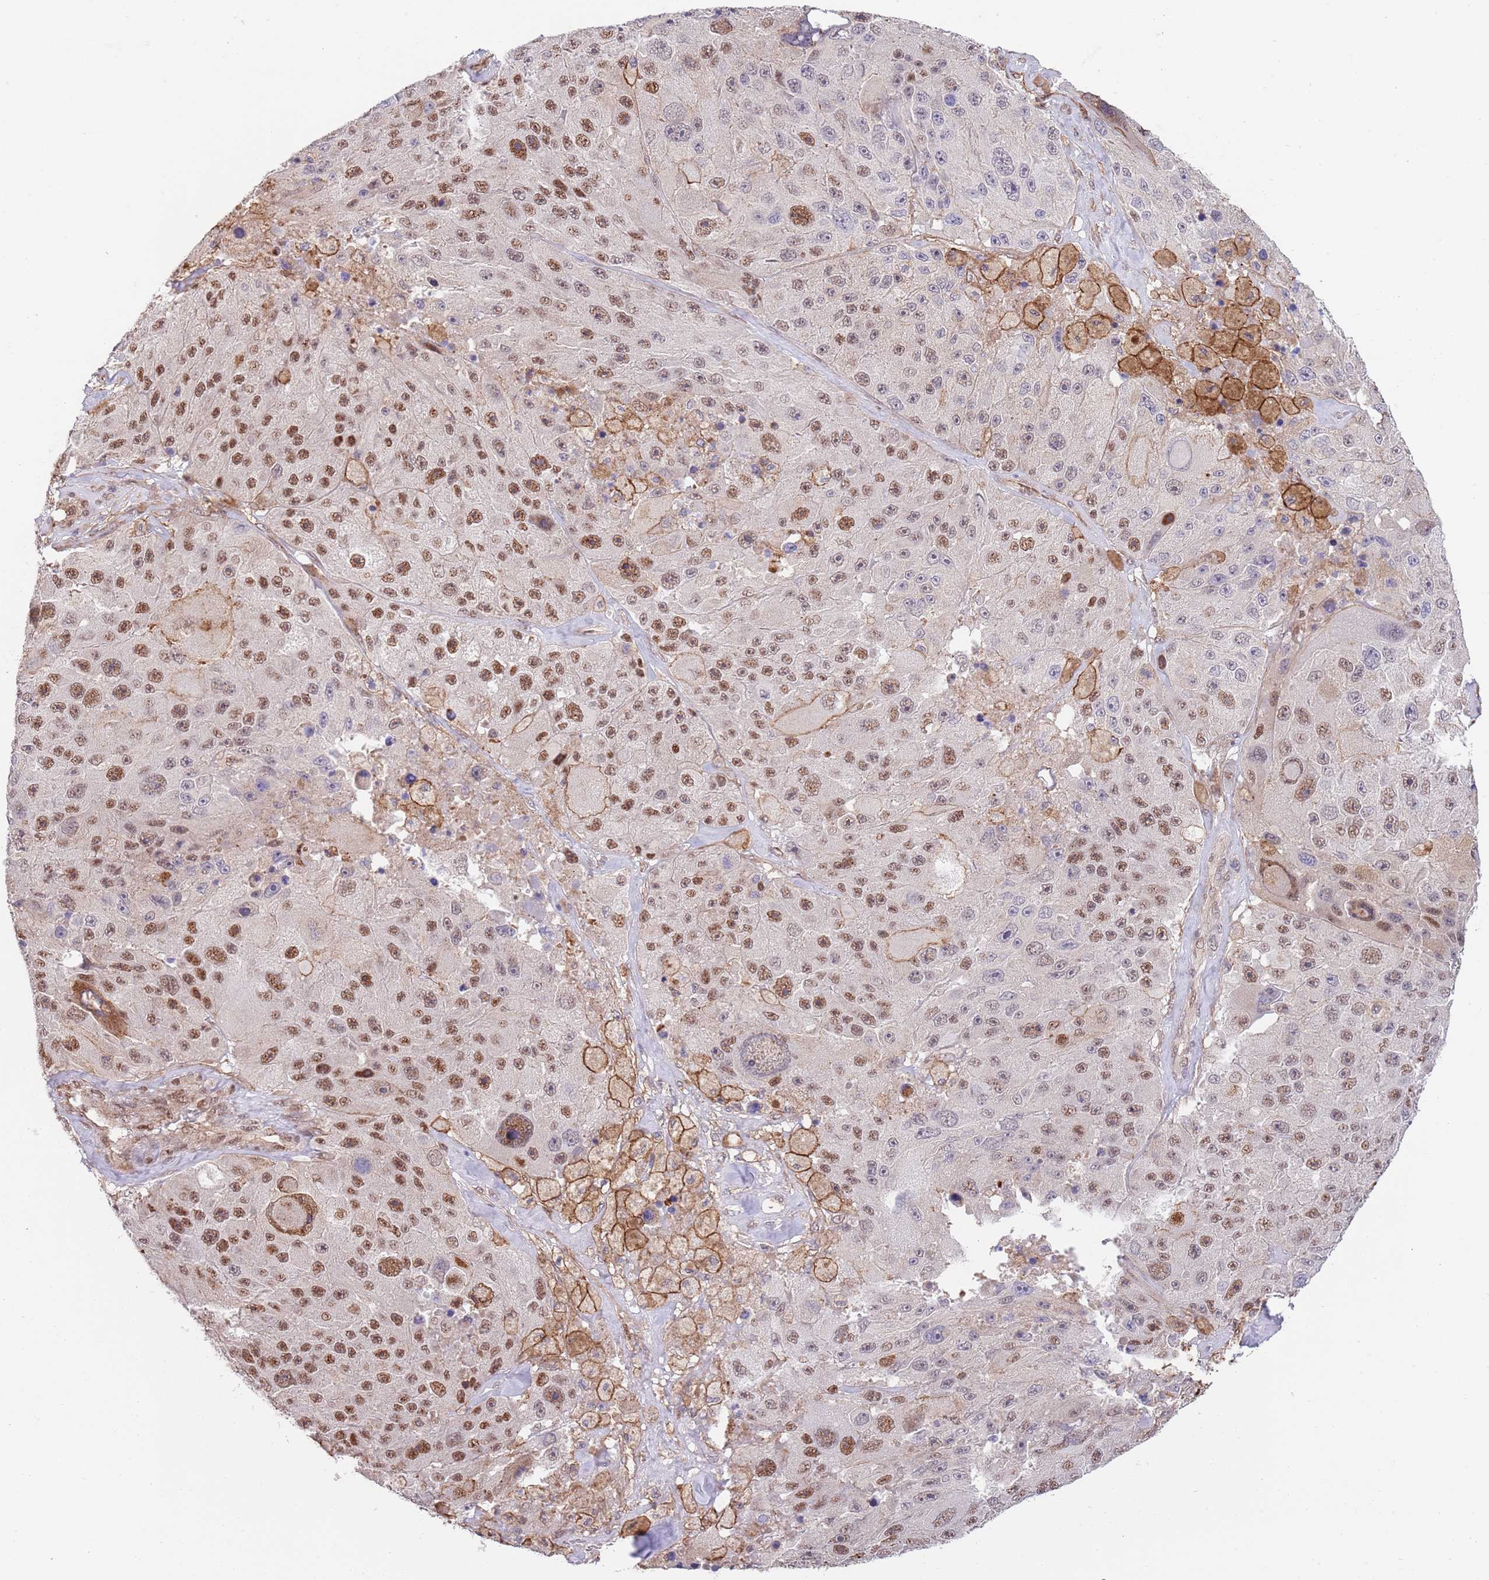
{"staining": {"intensity": "strong", "quantity": ">75%", "location": "nuclear"}, "tissue": "melanoma", "cell_type": "Tumor cells", "image_type": "cancer", "snomed": [{"axis": "morphology", "description": "Malignant melanoma, Metastatic site"}, {"axis": "topography", "description": "Lymph node"}], "caption": "This image shows IHC staining of human melanoma, with high strong nuclear expression in about >75% of tumor cells.", "gene": "BPNT1", "patient": {"sex": "male", "age": 62}}